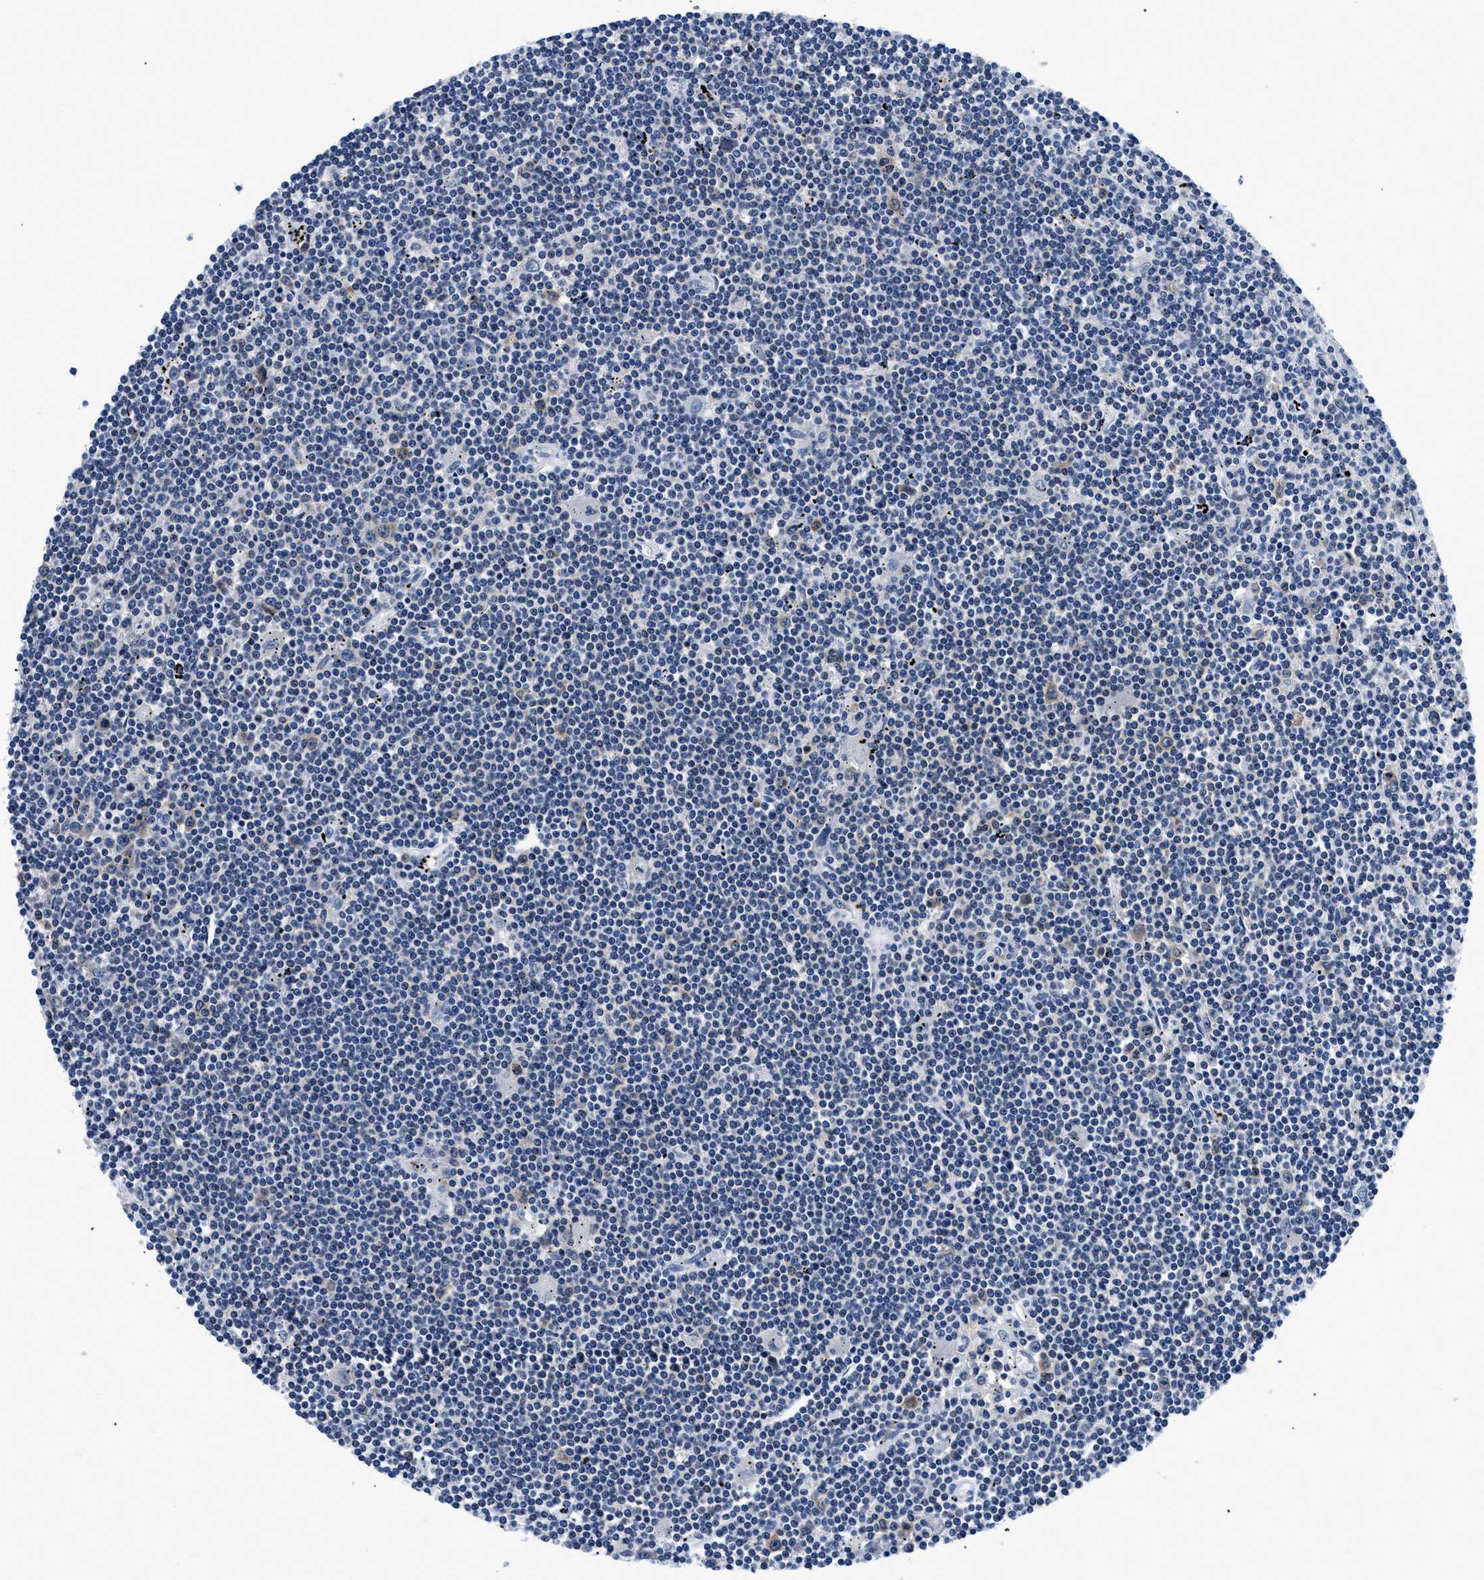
{"staining": {"intensity": "negative", "quantity": "none", "location": "none"}, "tissue": "lymphoma", "cell_type": "Tumor cells", "image_type": "cancer", "snomed": [{"axis": "morphology", "description": "Malignant lymphoma, non-Hodgkin's type, Low grade"}, {"axis": "topography", "description": "Spleen"}], "caption": "Immunohistochemistry photomicrograph of malignant lymphoma, non-Hodgkin's type (low-grade) stained for a protein (brown), which reveals no staining in tumor cells.", "gene": "MEA1", "patient": {"sex": "male", "age": 76}}